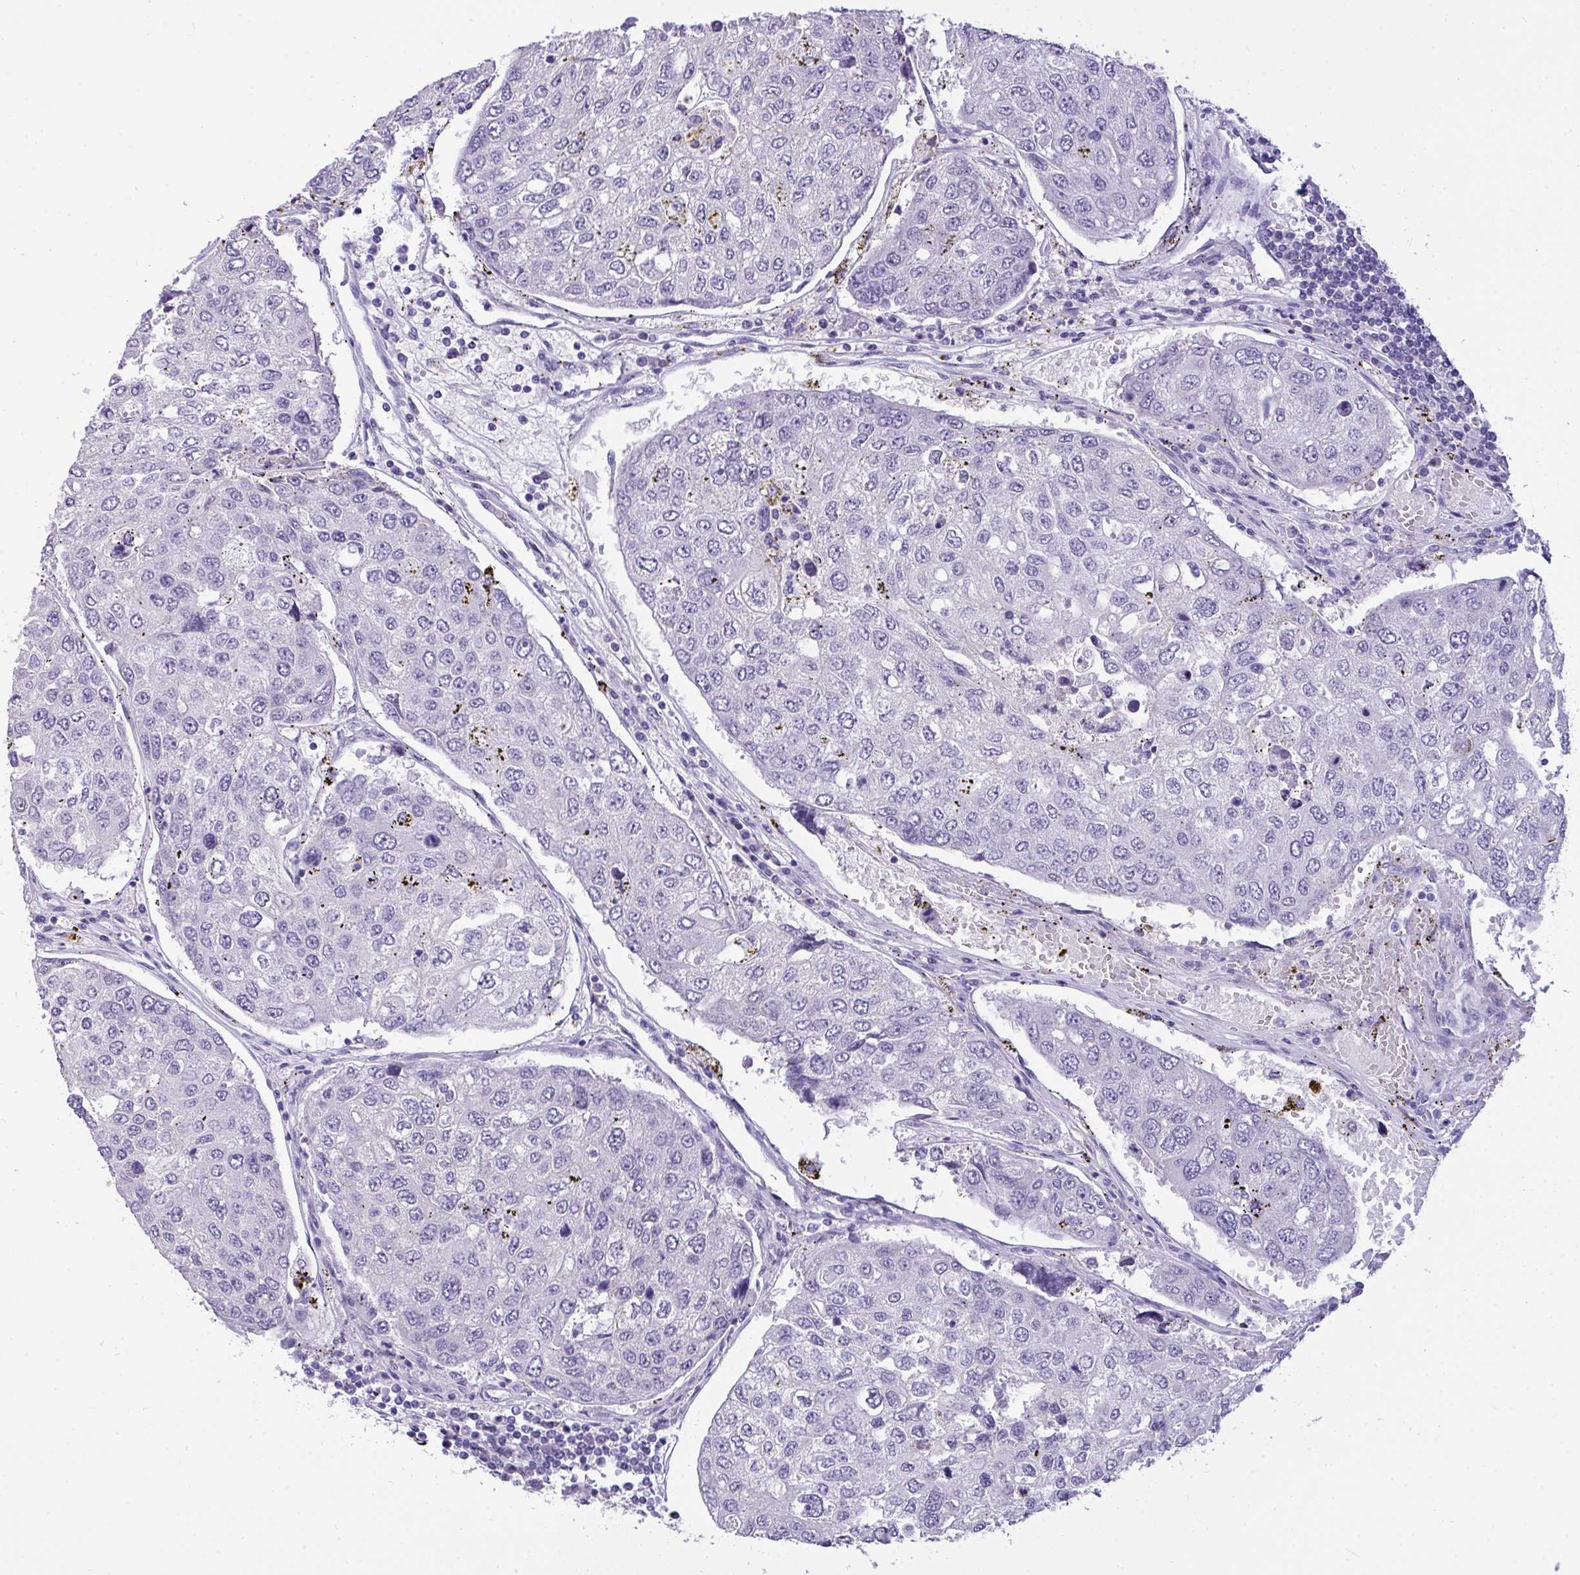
{"staining": {"intensity": "negative", "quantity": "none", "location": "none"}, "tissue": "urothelial cancer", "cell_type": "Tumor cells", "image_type": "cancer", "snomed": [{"axis": "morphology", "description": "Urothelial carcinoma, High grade"}, {"axis": "topography", "description": "Lymph node"}, {"axis": "topography", "description": "Urinary bladder"}], "caption": "A high-resolution image shows IHC staining of high-grade urothelial carcinoma, which reveals no significant expression in tumor cells.", "gene": "VGLL3", "patient": {"sex": "male", "age": 51}}